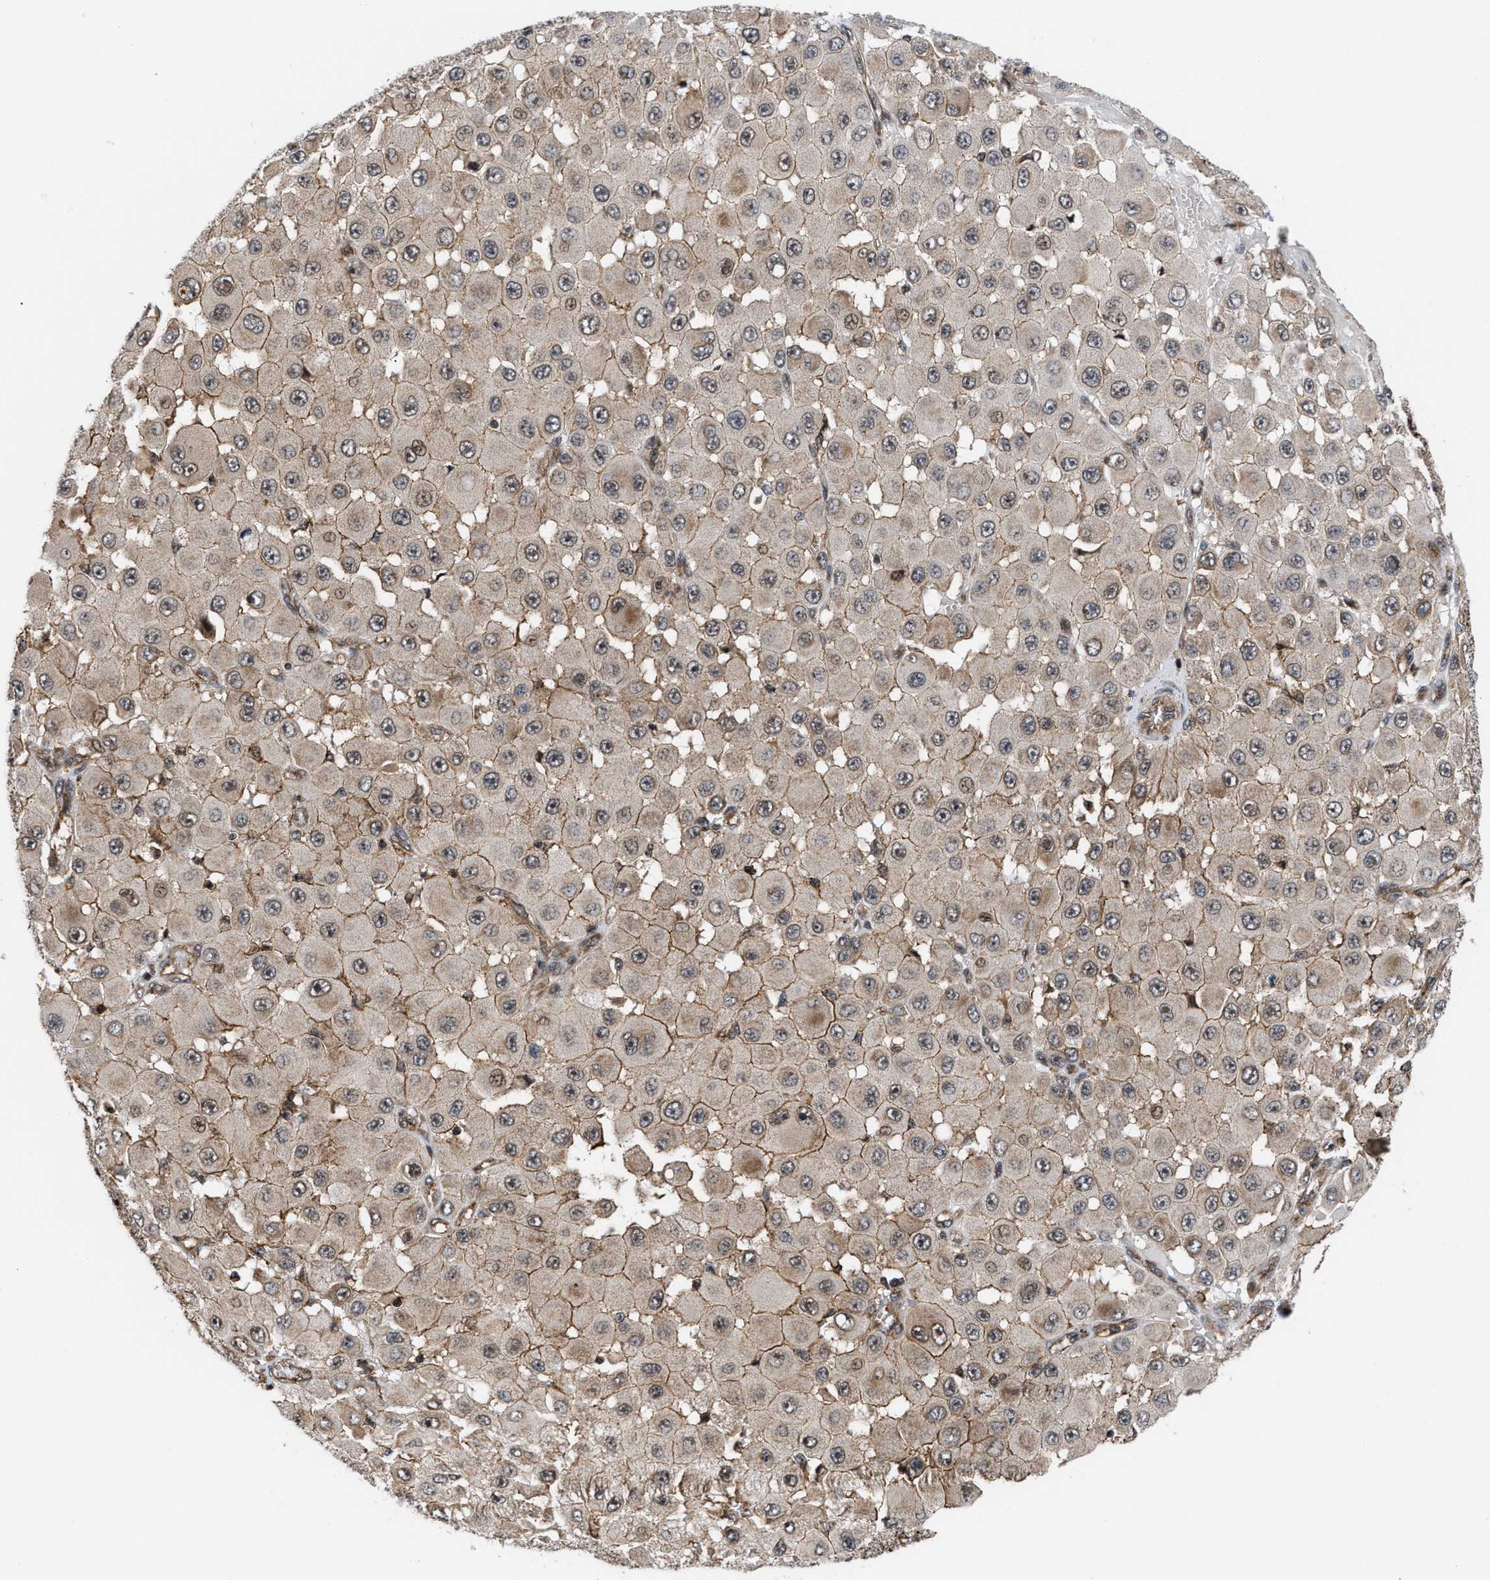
{"staining": {"intensity": "moderate", "quantity": "25%-75%", "location": "cytoplasmic/membranous,nuclear"}, "tissue": "melanoma", "cell_type": "Tumor cells", "image_type": "cancer", "snomed": [{"axis": "morphology", "description": "Malignant melanoma, NOS"}, {"axis": "topography", "description": "Skin"}], "caption": "Protein staining demonstrates moderate cytoplasmic/membranous and nuclear expression in about 25%-75% of tumor cells in melanoma.", "gene": "STAU2", "patient": {"sex": "female", "age": 81}}